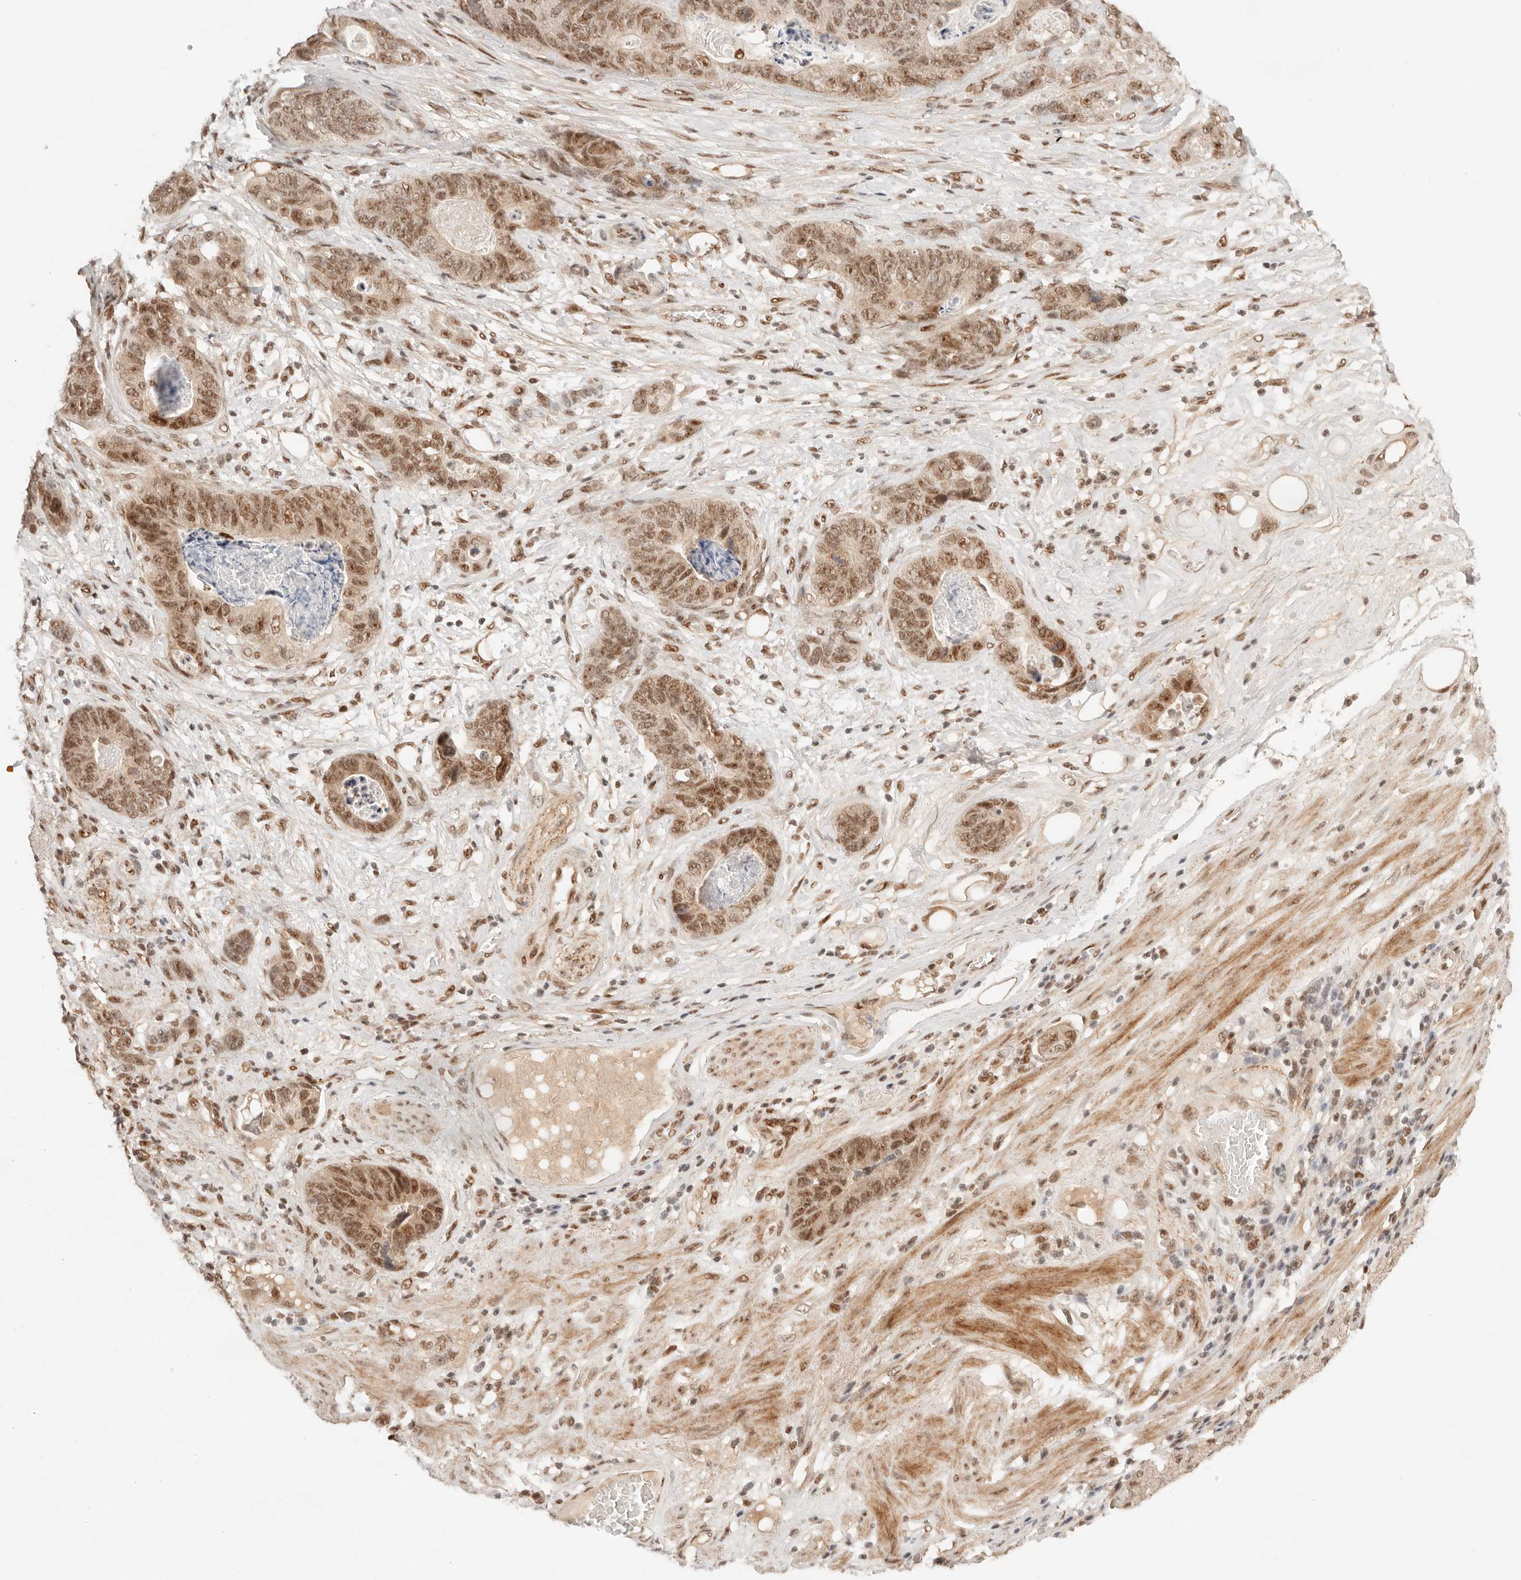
{"staining": {"intensity": "moderate", "quantity": ">75%", "location": "nuclear"}, "tissue": "stomach cancer", "cell_type": "Tumor cells", "image_type": "cancer", "snomed": [{"axis": "morphology", "description": "Normal tissue, NOS"}, {"axis": "morphology", "description": "Adenocarcinoma, NOS"}, {"axis": "topography", "description": "Stomach"}], "caption": "IHC micrograph of human adenocarcinoma (stomach) stained for a protein (brown), which reveals medium levels of moderate nuclear staining in approximately >75% of tumor cells.", "gene": "GTF2E2", "patient": {"sex": "female", "age": 89}}